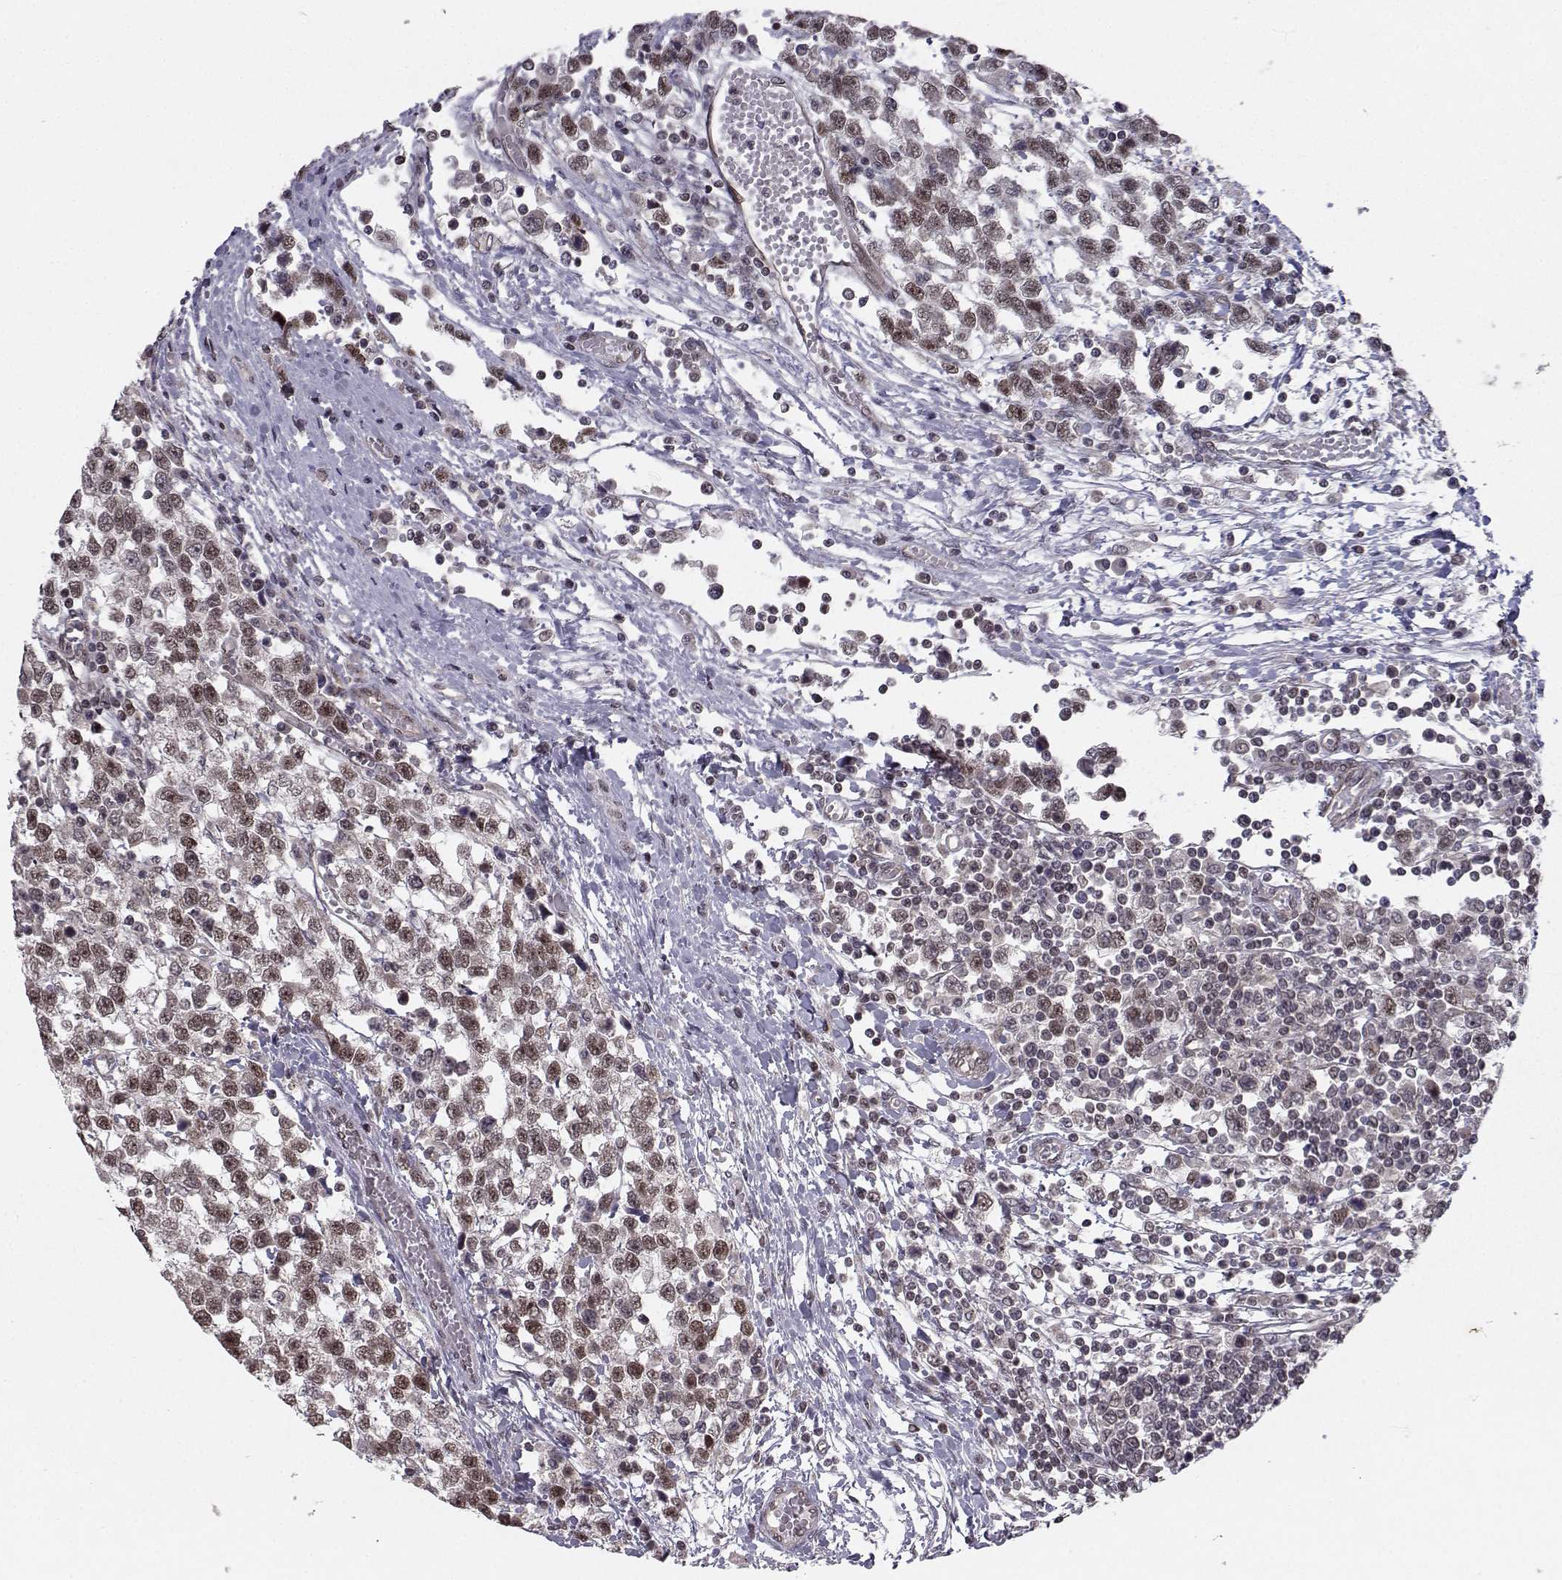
{"staining": {"intensity": "moderate", "quantity": ">75%", "location": "nuclear"}, "tissue": "testis cancer", "cell_type": "Tumor cells", "image_type": "cancer", "snomed": [{"axis": "morphology", "description": "Seminoma, NOS"}, {"axis": "topography", "description": "Testis"}], "caption": "Protein staining by immunohistochemistry (IHC) demonstrates moderate nuclear staining in about >75% of tumor cells in testis cancer.", "gene": "PKN2", "patient": {"sex": "male", "age": 34}}